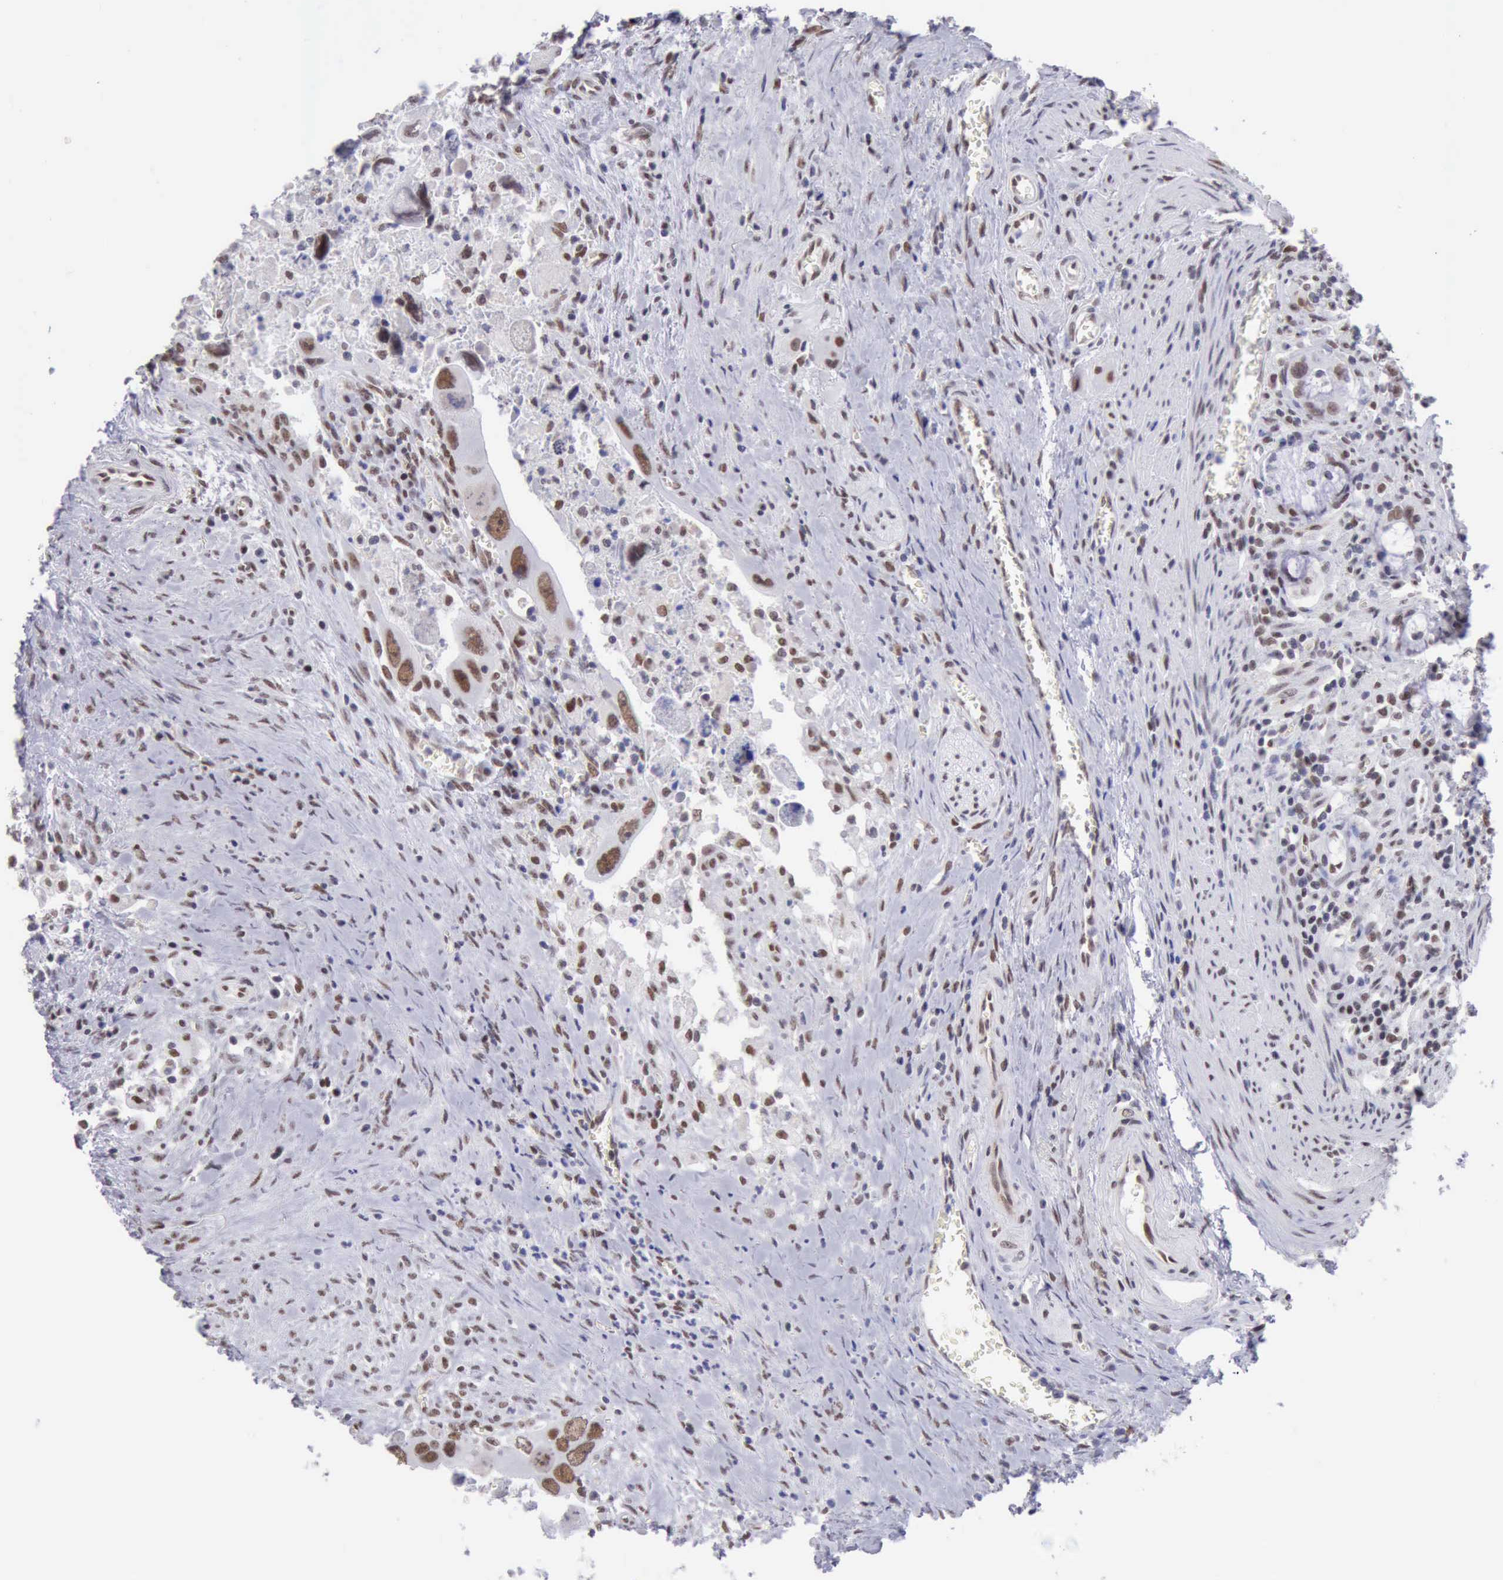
{"staining": {"intensity": "weak", "quantity": "25%-75%", "location": "nuclear"}, "tissue": "colorectal cancer", "cell_type": "Tumor cells", "image_type": "cancer", "snomed": [{"axis": "morphology", "description": "Adenocarcinoma, NOS"}, {"axis": "topography", "description": "Rectum"}], "caption": "A photomicrograph of colorectal cancer stained for a protein demonstrates weak nuclear brown staining in tumor cells.", "gene": "ERCC4", "patient": {"sex": "male", "age": 70}}